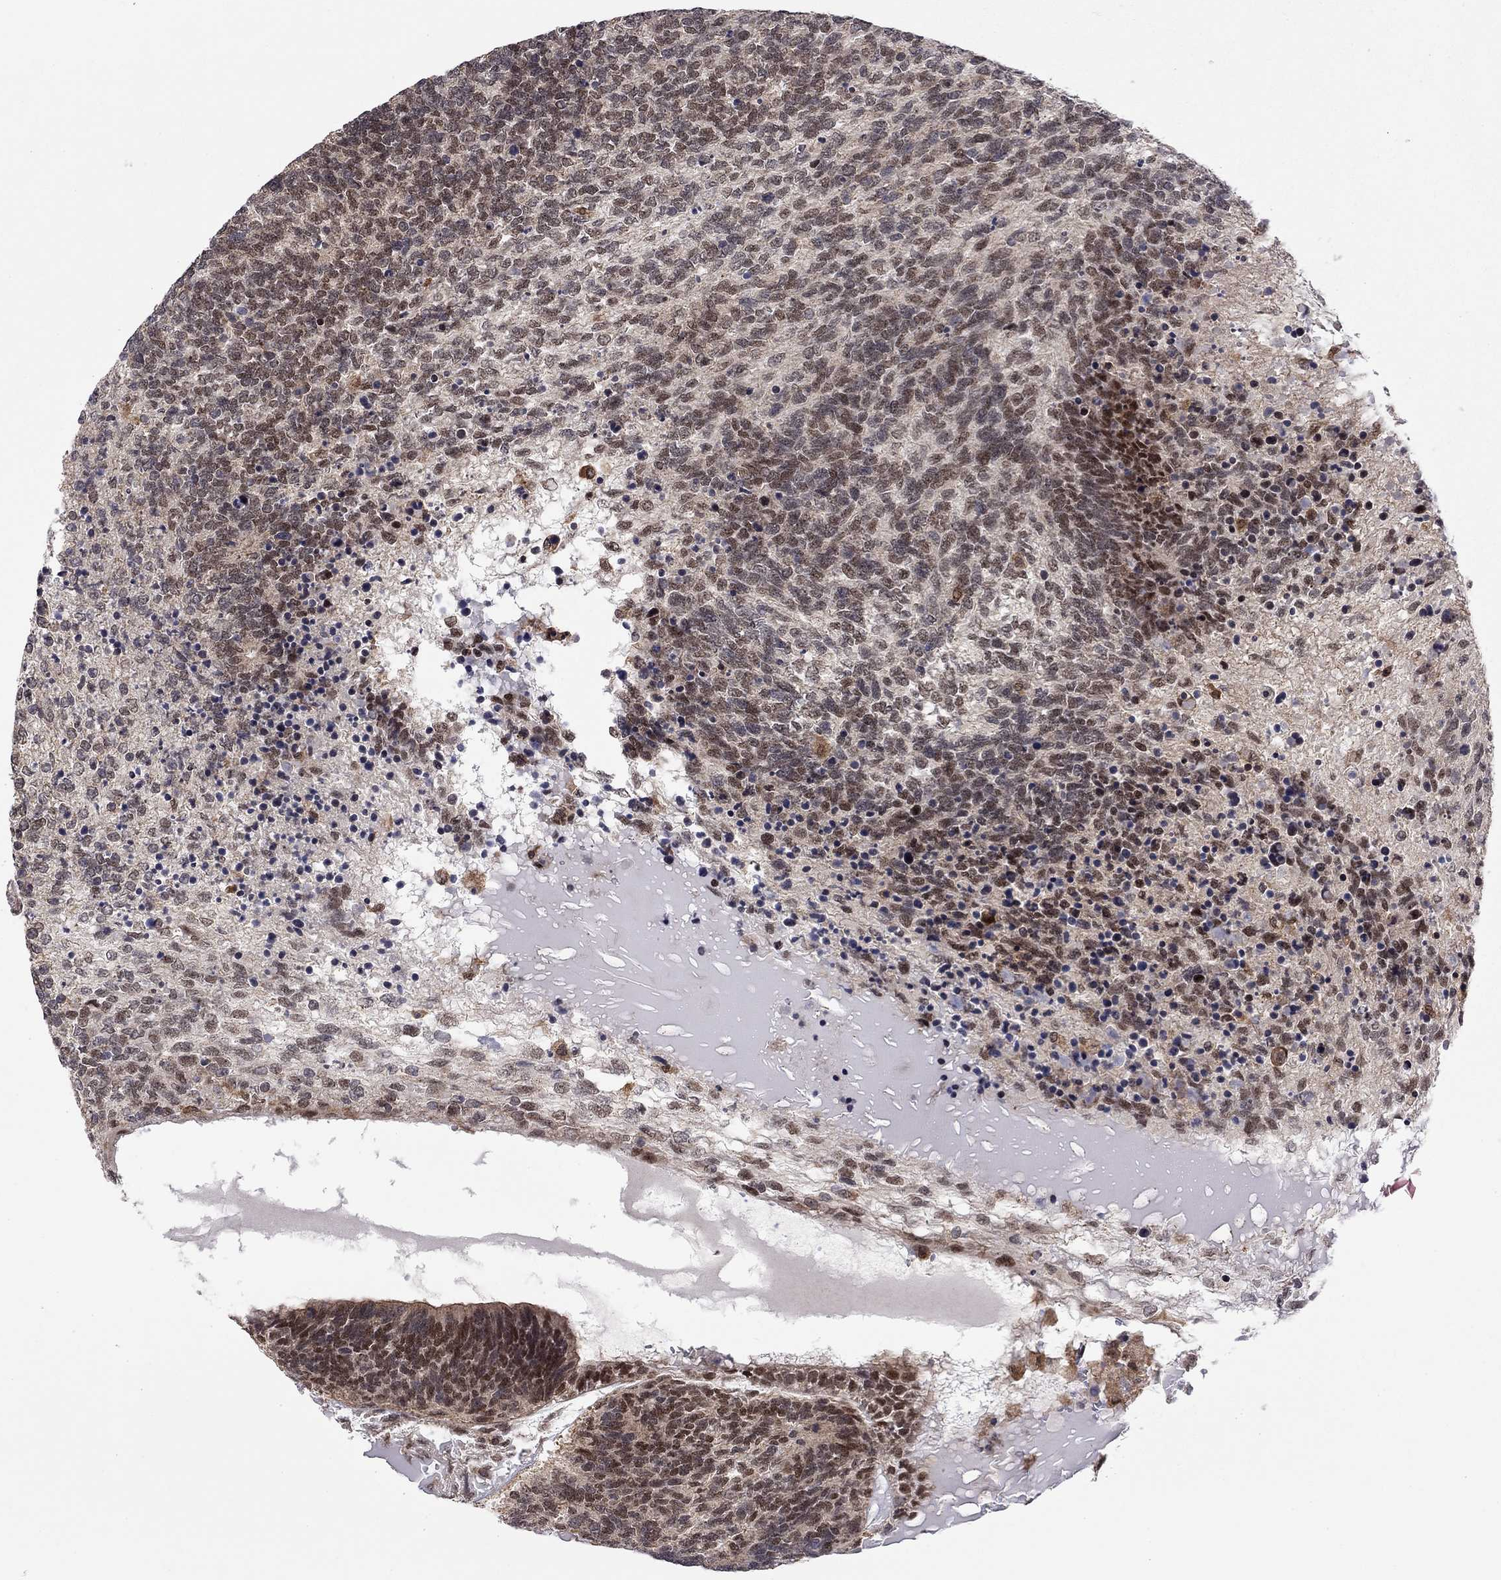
{"staining": {"intensity": "strong", "quantity": "<25%", "location": "nuclear"}, "tissue": "testis cancer", "cell_type": "Tumor cells", "image_type": "cancer", "snomed": [{"axis": "morphology", "description": "Seminoma, NOS"}, {"axis": "morphology", "description": "Carcinoma, Embryonal, NOS"}, {"axis": "topography", "description": "Testis"}], "caption": "This histopathology image shows immunohistochemistry staining of human testis seminoma, with medium strong nuclear positivity in about <25% of tumor cells.", "gene": "TDP1", "patient": {"sex": "male", "age": 41}}